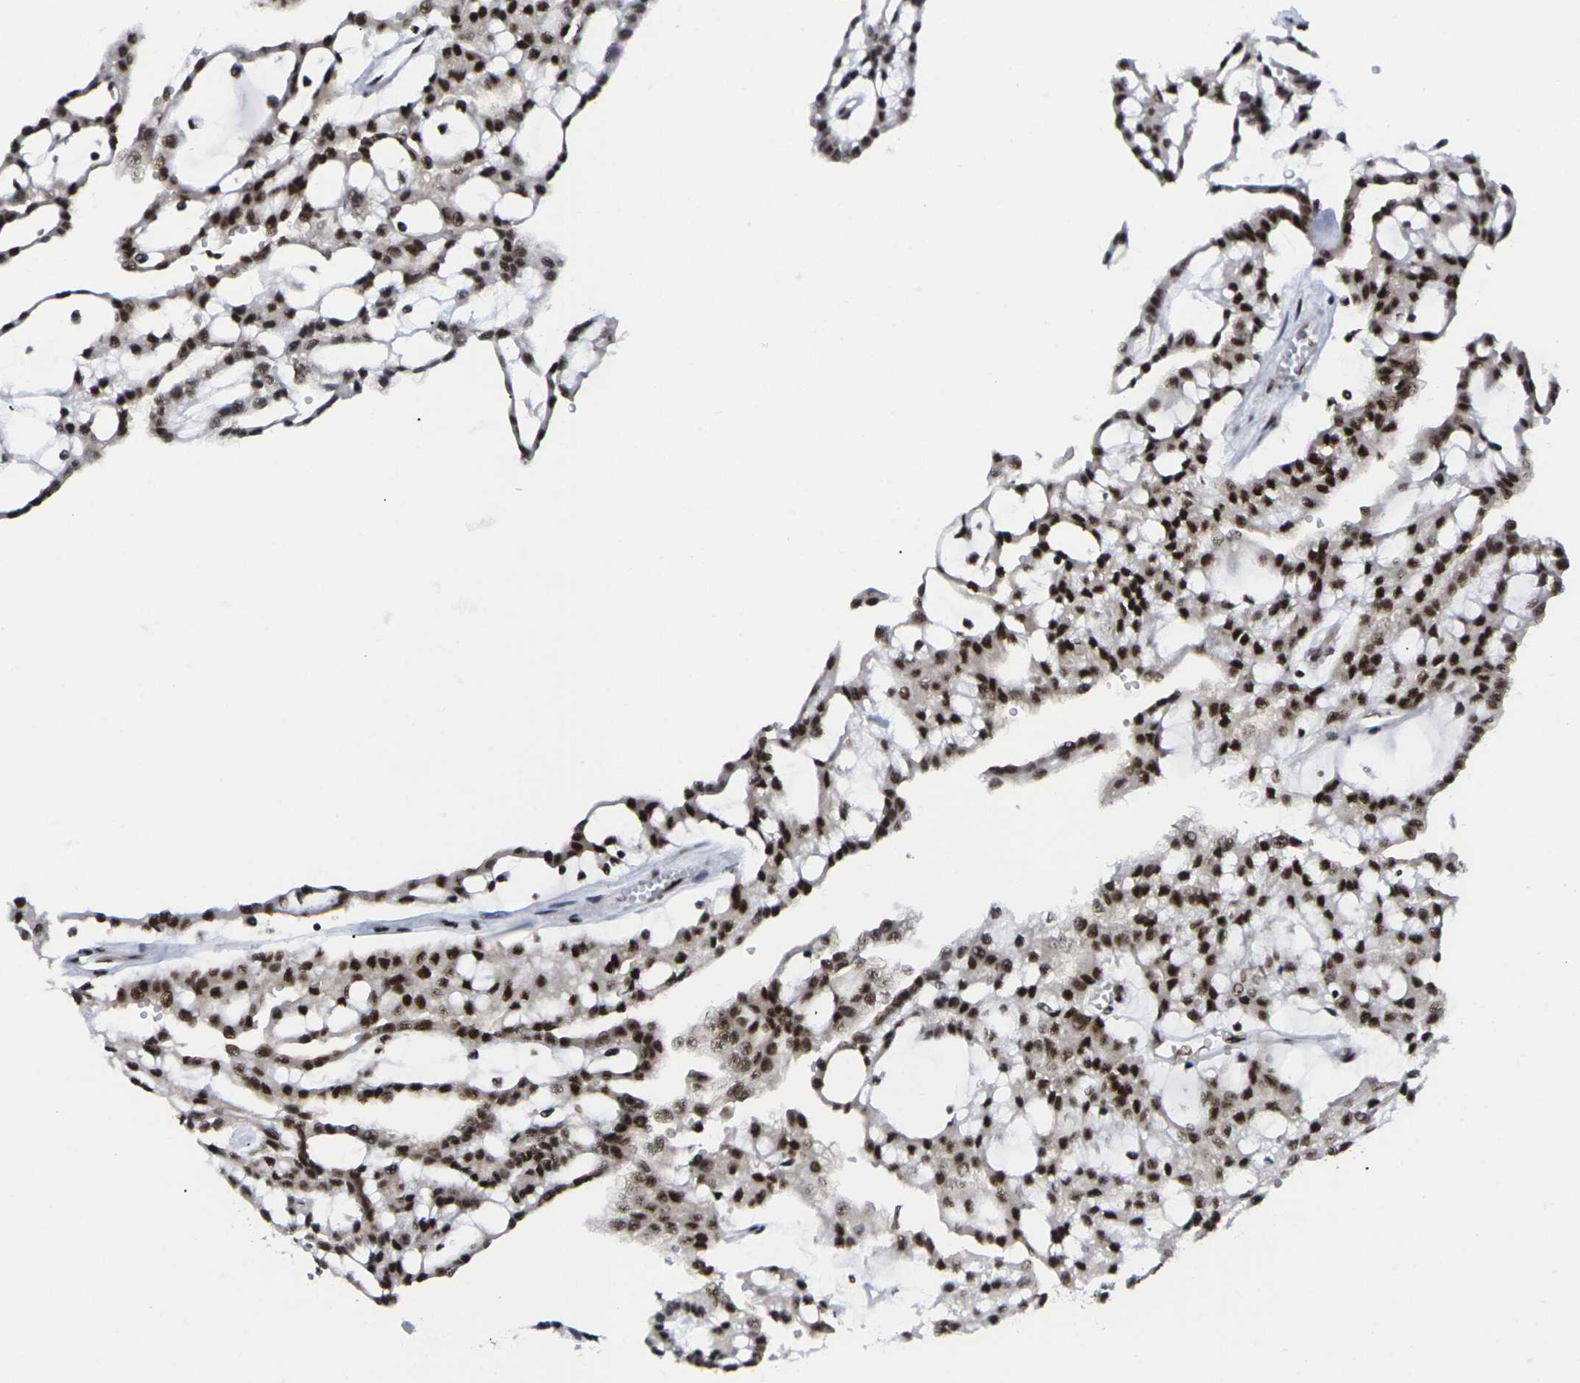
{"staining": {"intensity": "strong", "quantity": ">75%", "location": "nuclear"}, "tissue": "renal cancer", "cell_type": "Tumor cells", "image_type": "cancer", "snomed": [{"axis": "morphology", "description": "Adenocarcinoma, NOS"}, {"axis": "topography", "description": "Kidney"}], "caption": "Protein staining exhibits strong nuclear staining in about >75% of tumor cells in renal cancer (adenocarcinoma).", "gene": "MAGOH", "patient": {"sex": "male", "age": 63}}